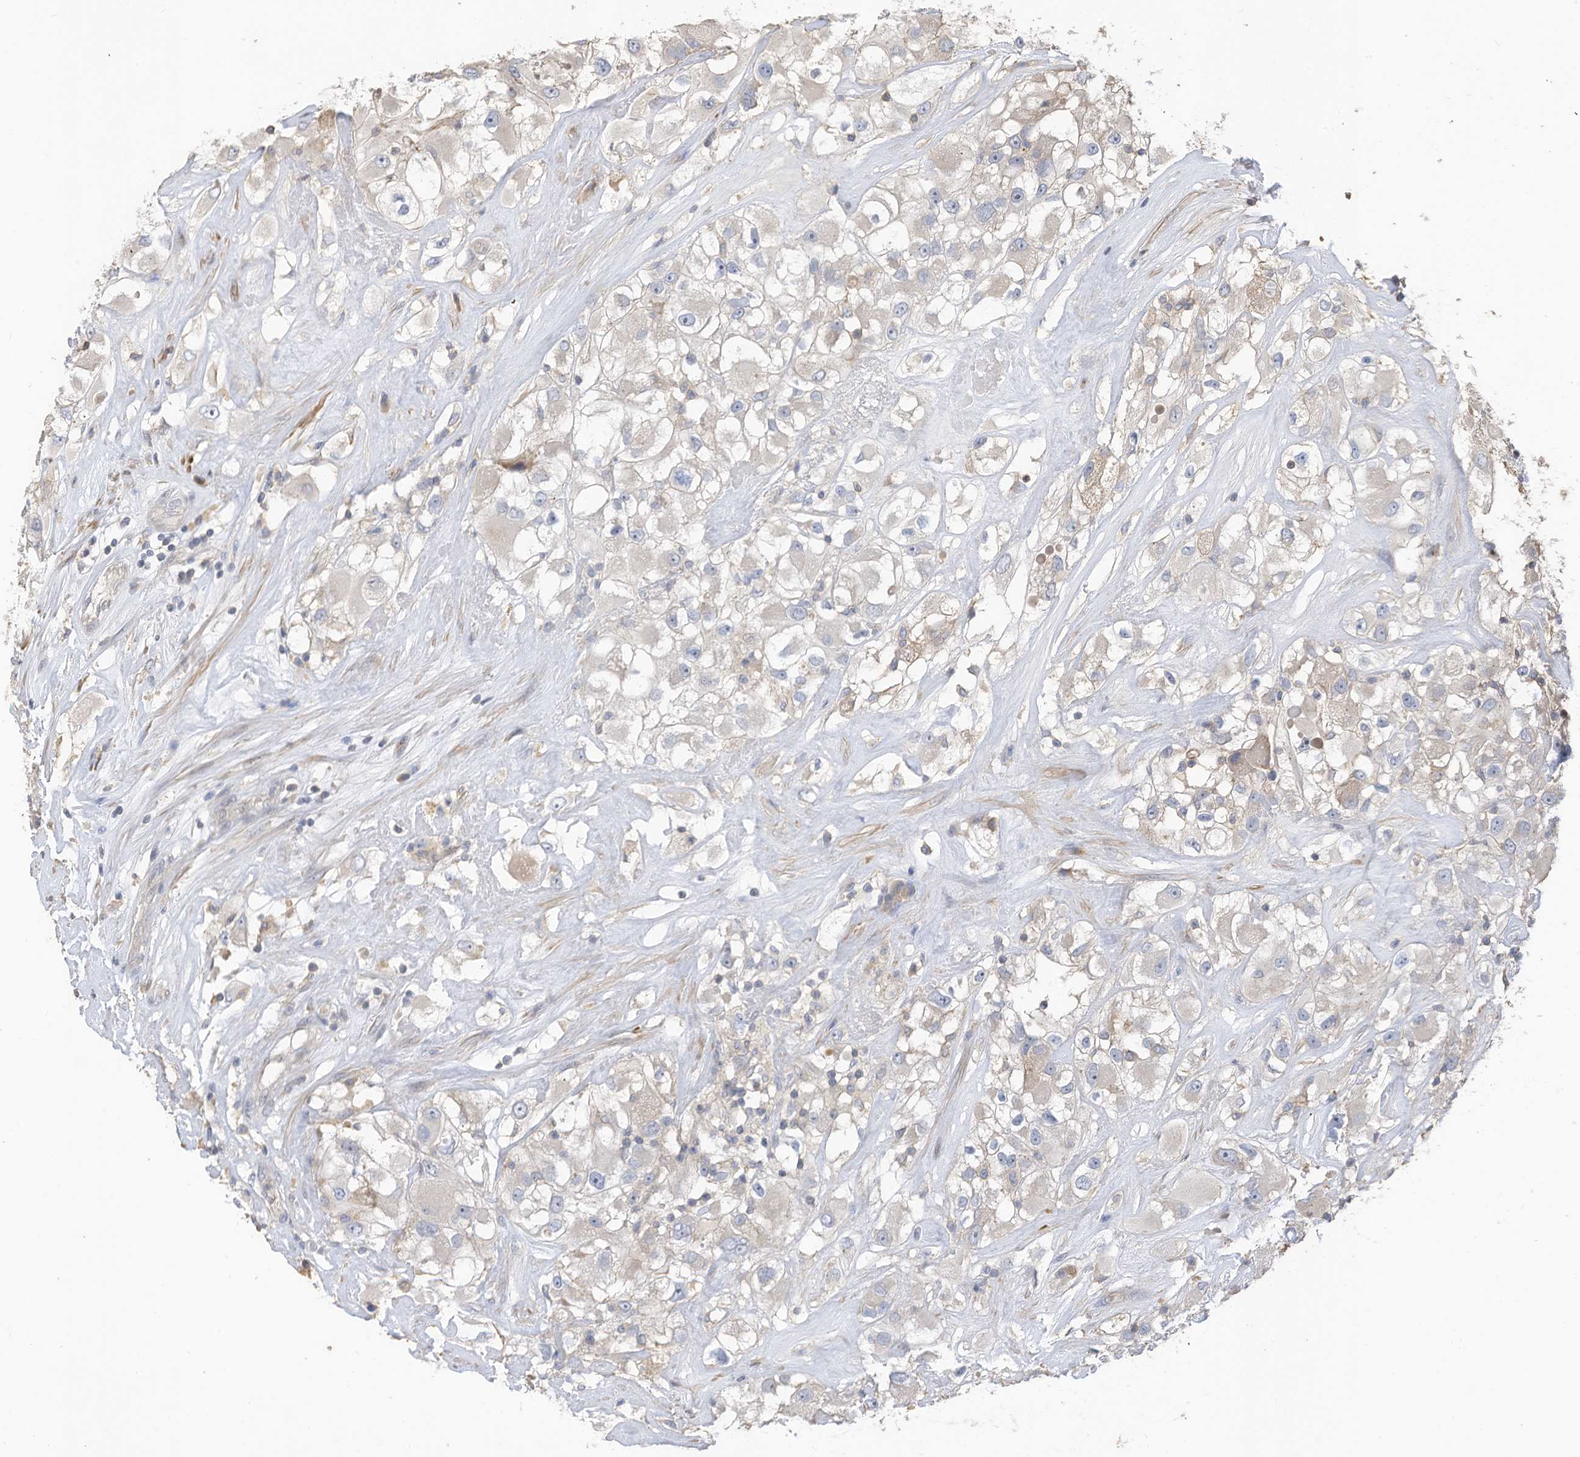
{"staining": {"intensity": "negative", "quantity": "none", "location": "none"}, "tissue": "renal cancer", "cell_type": "Tumor cells", "image_type": "cancer", "snomed": [{"axis": "morphology", "description": "Adenocarcinoma, NOS"}, {"axis": "topography", "description": "Kidney"}], "caption": "Adenocarcinoma (renal) was stained to show a protein in brown. There is no significant expression in tumor cells. The staining is performed using DAB (3,3'-diaminobenzidine) brown chromogen with nuclei counter-stained in using hematoxylin.", "gene": "SLFN14", "patient": {"sex": "female", "age": 52}}